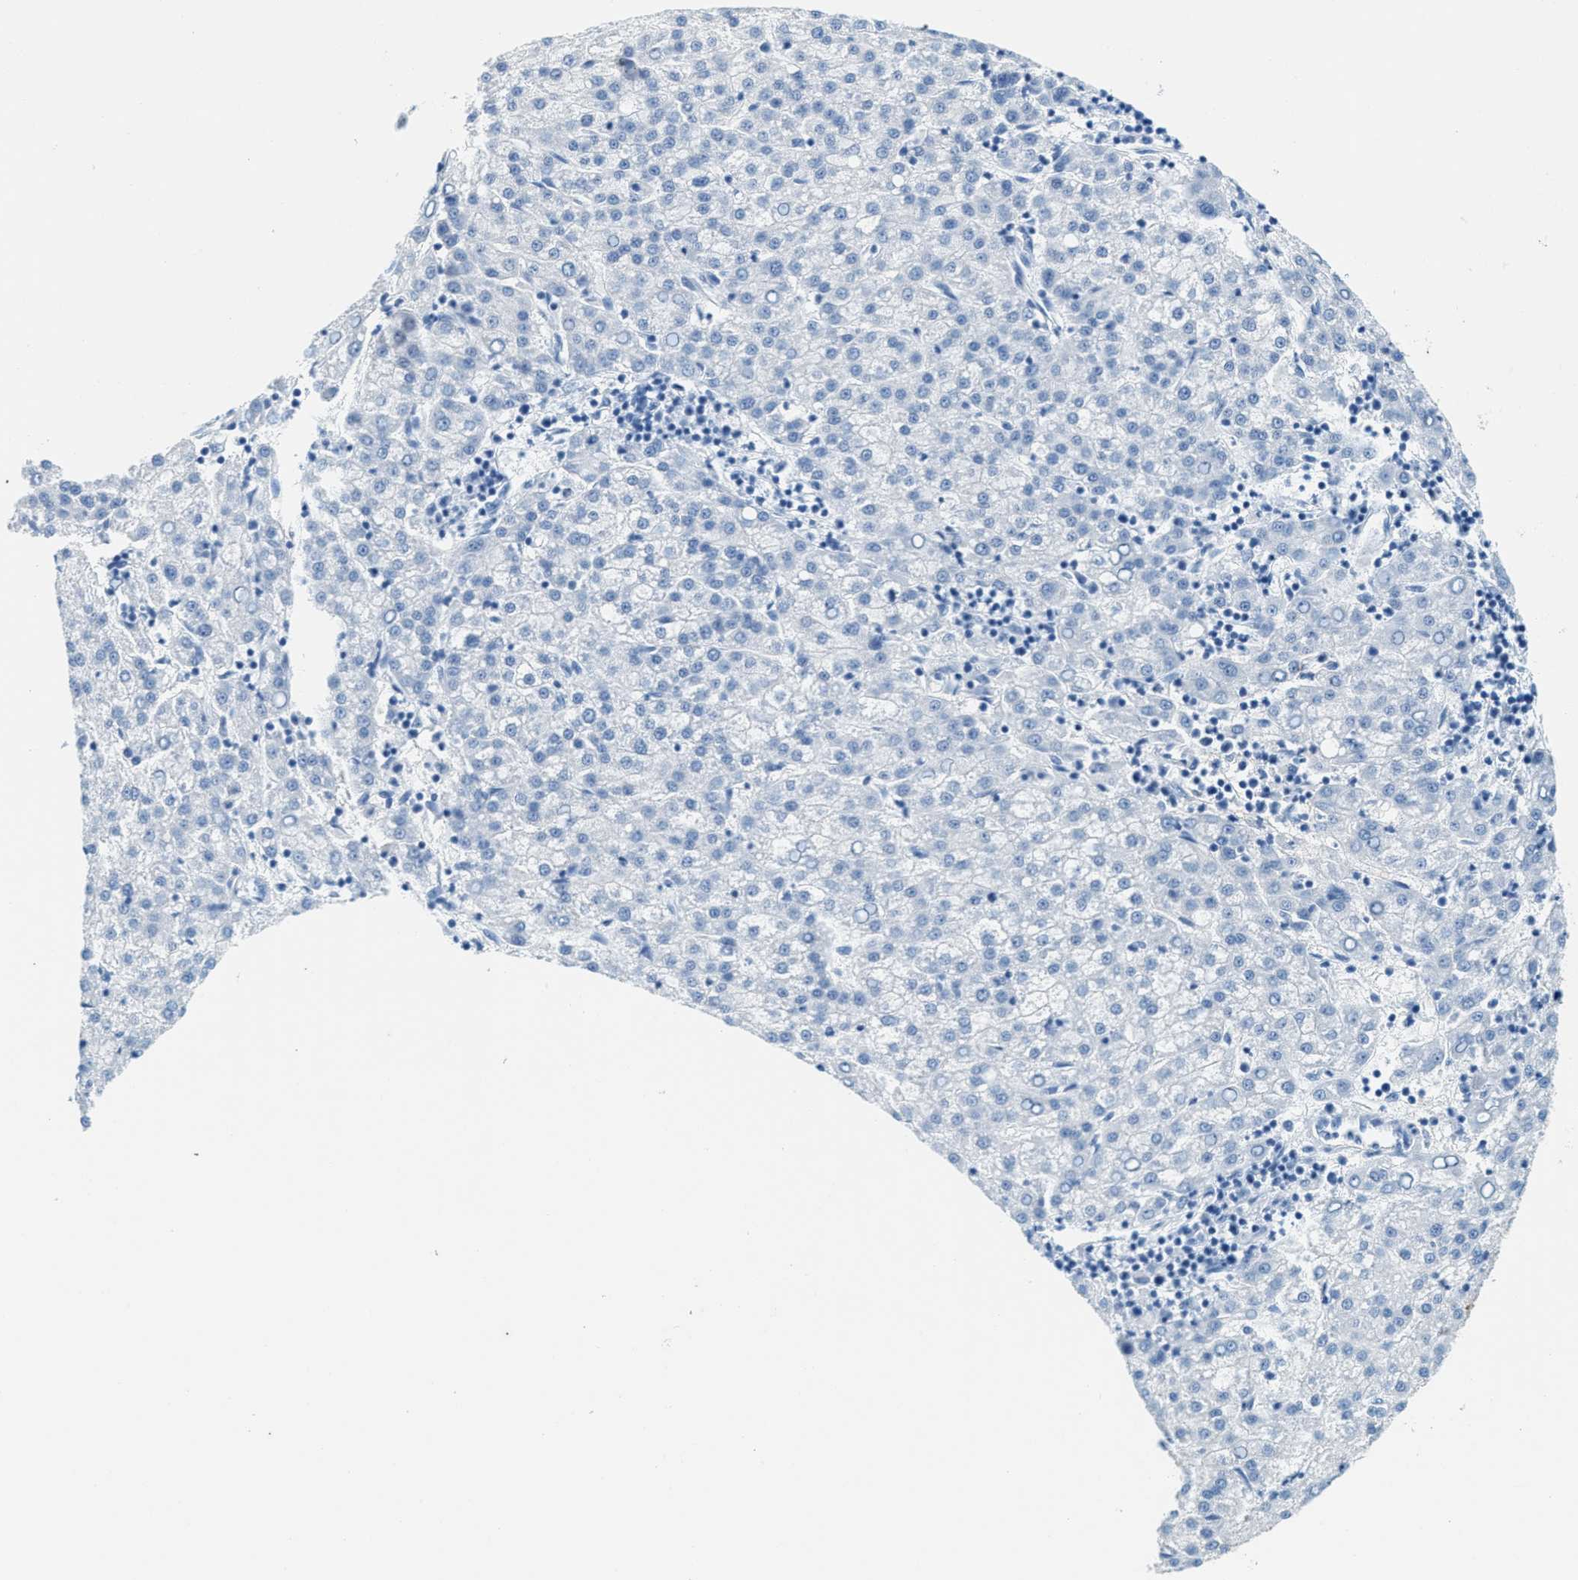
{"staining": {"intensity": "negative", "quantity": "none", "location": "none"}, "tissue": "liver cancer", "cell_type": "Tumor cells", "image_type": "cancer", "snomed": [{"axis": "morphology", "description": "Carcinoma, Hepatocellular, NOS"}, {"axis": "topography", "description": "Liver"}], "caption": "A high-resolution photomicrograph shows immunohistochemistry (IHC) staining of liver cancer, which shows no significant staining in tumor cells.", "gene": "TPSAB1", "patient": {"sex": "female", "age": 58}}